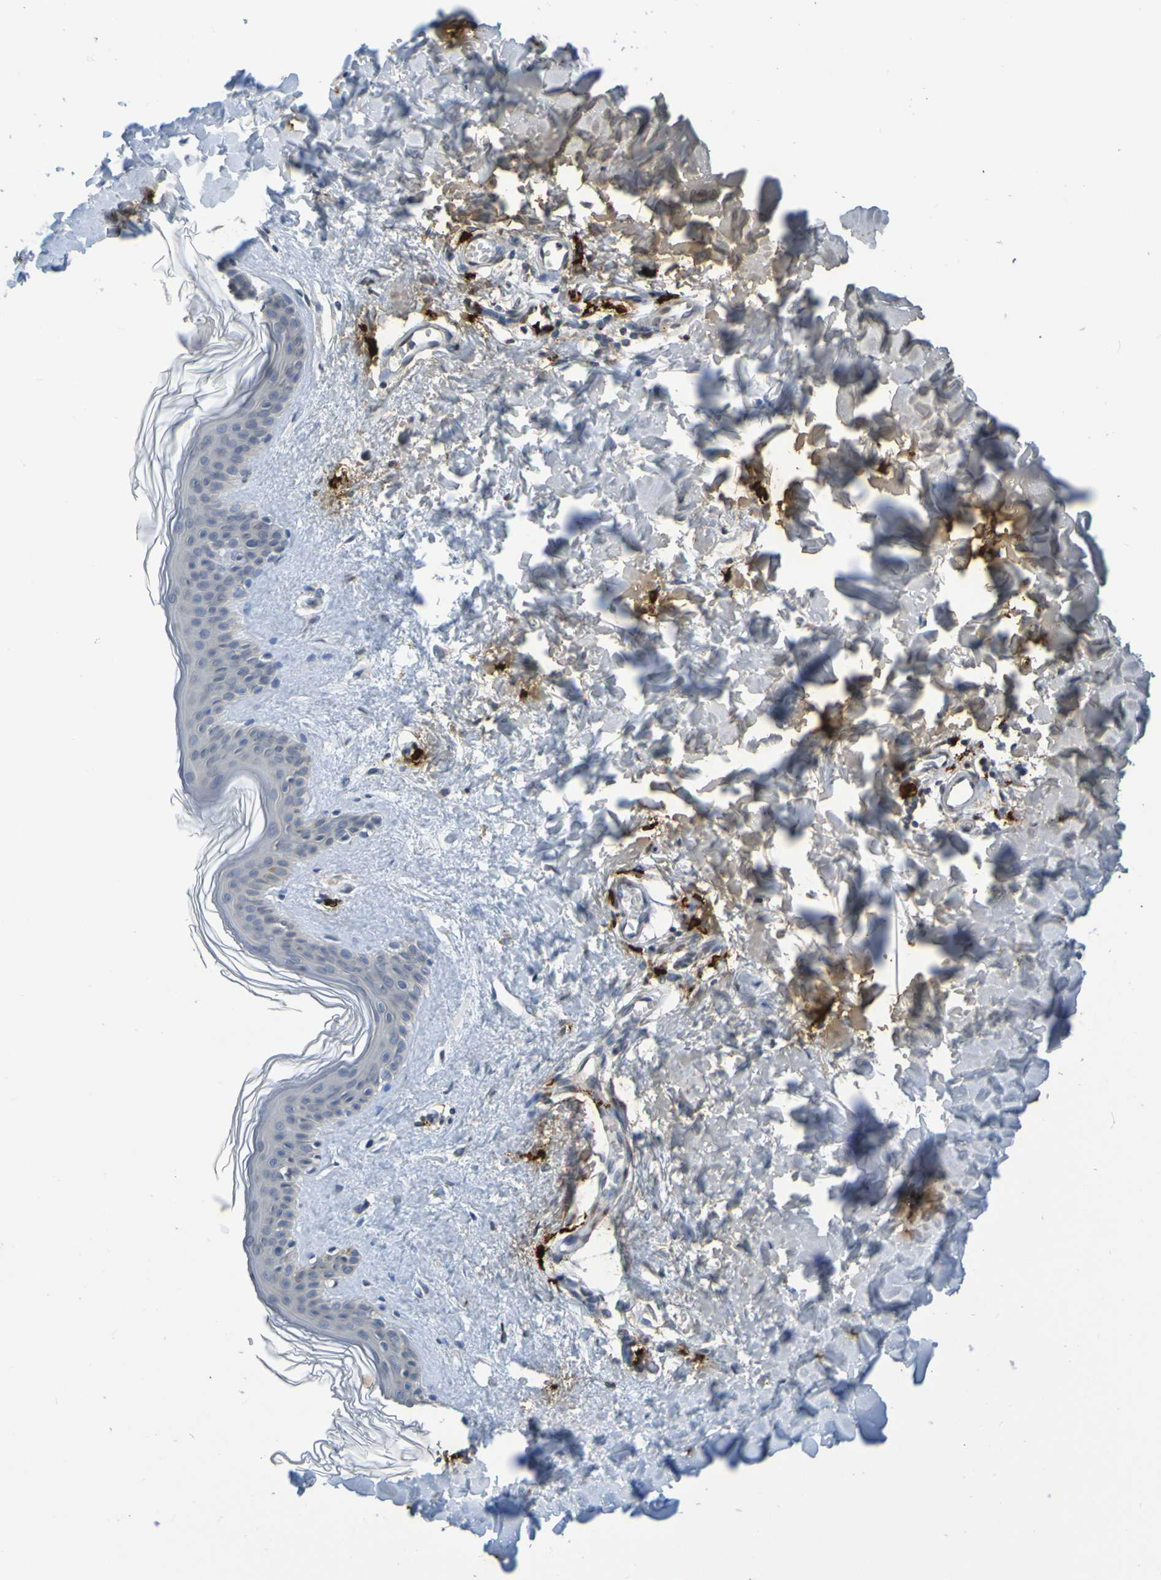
{"staining": {"intensity": "negative", "quantity": "none", "location": "none"}, "tissue": "skin", "cell_type": "Fibroblasts", "image_type": "normal", "snomed": [{"axis": "morphology", "description": "Normal tissue, NOS"}, {"axis": "topography", "description": "Skin"}], "caption": "Human skin stained for a protein using immunohistochemistry exhibits no expression in fibroblasts.", "gene": "C3AR1", "patient": {"sex": "female", "age": 41}}